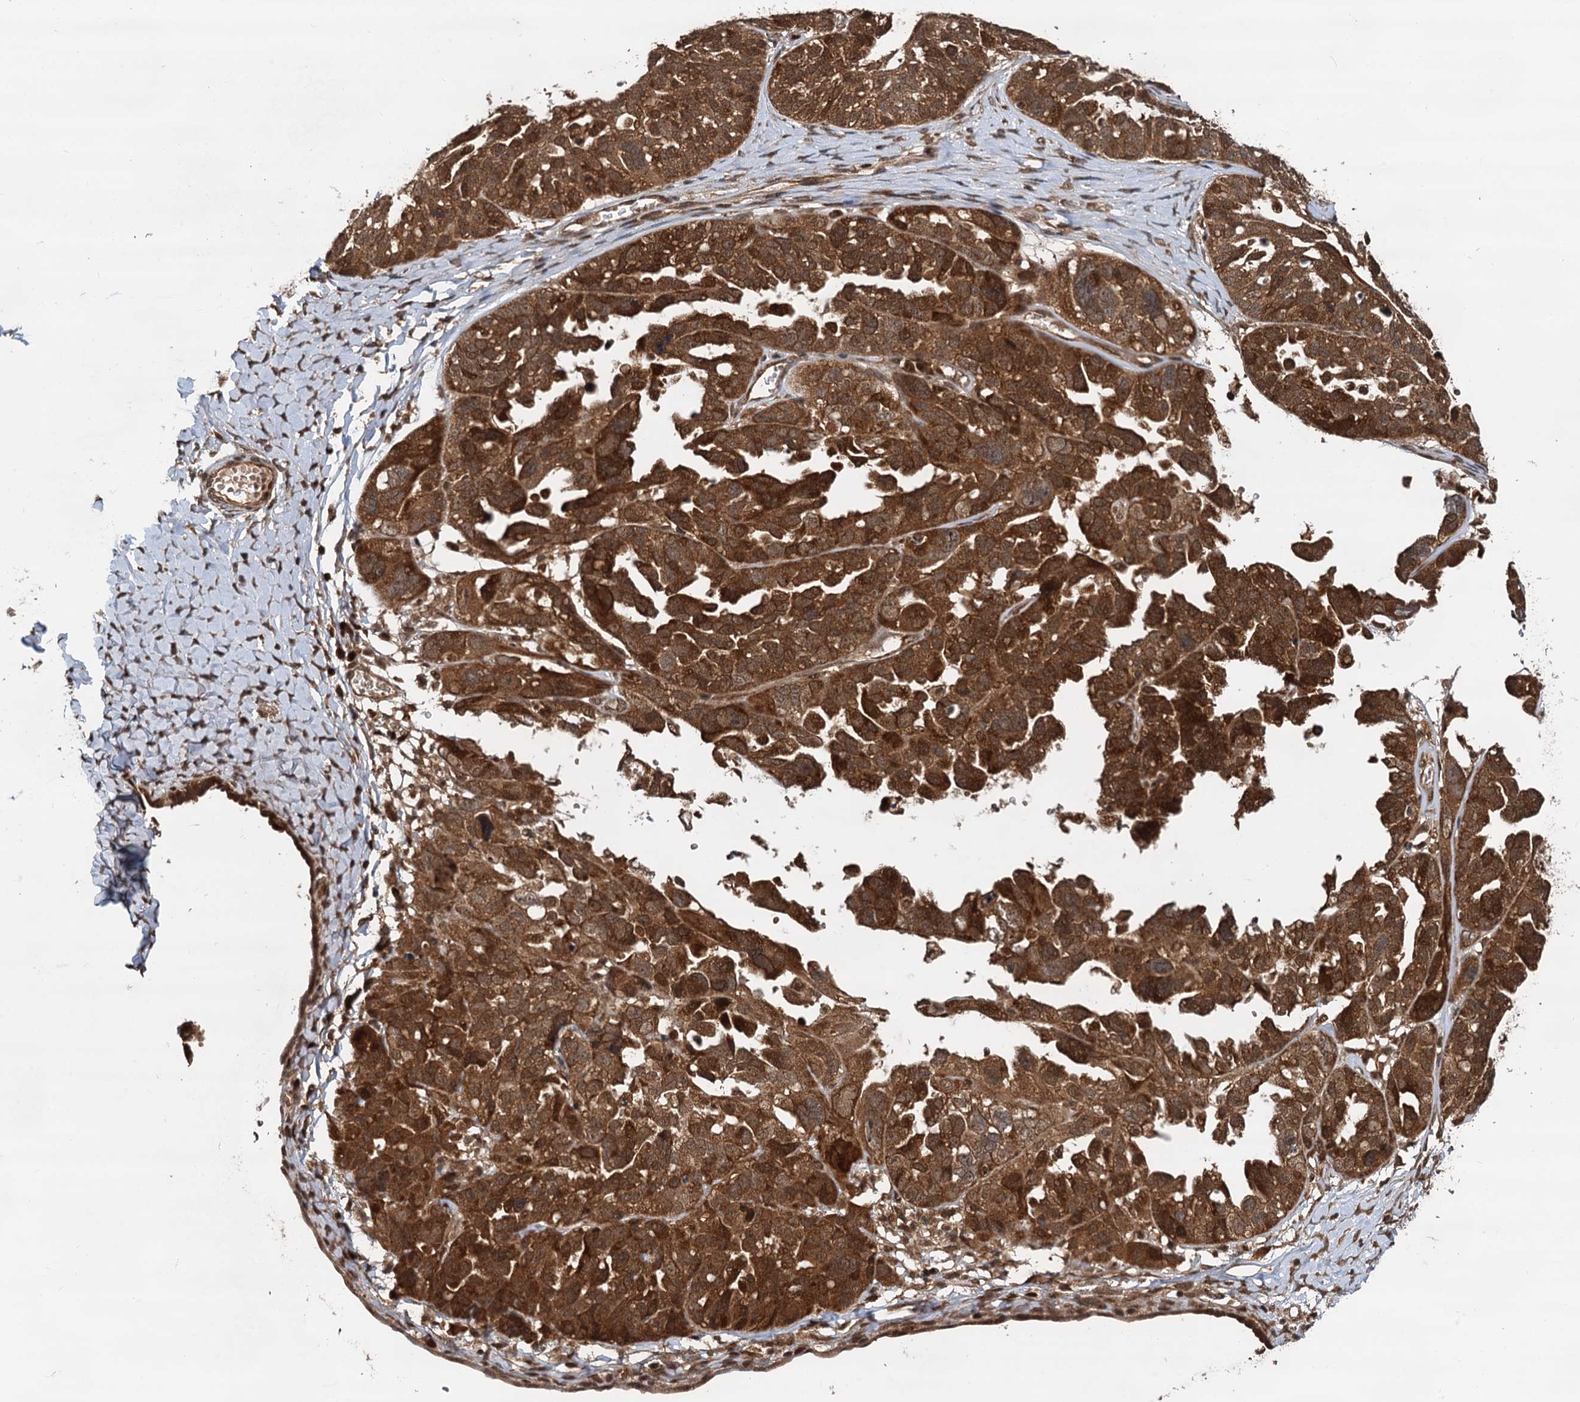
{"staining": {"intensity": "strong", "quantity": ">75%", "location": "cytoplasmic/membranous,nuclear"}, "tissue": "ovarian cancer", "cell_type": "Tumor cells", "image_type": "cancer", "snomed": [{"axis": "morphology", "description": "Cystadenocarcinoma, serous, NOS"}, {"axis": "topography", "description": "Ovary"}], "caption": "About >75% of tumor cells in ovarian cancer (serous cystadenocarcinoma) show strong cytoplasmic/membranous and nuclear protein positivity as visualized by brown immunohistochemical staining.", "gene": "STUB1", "patient": {"sex": "female", "age": 79}}